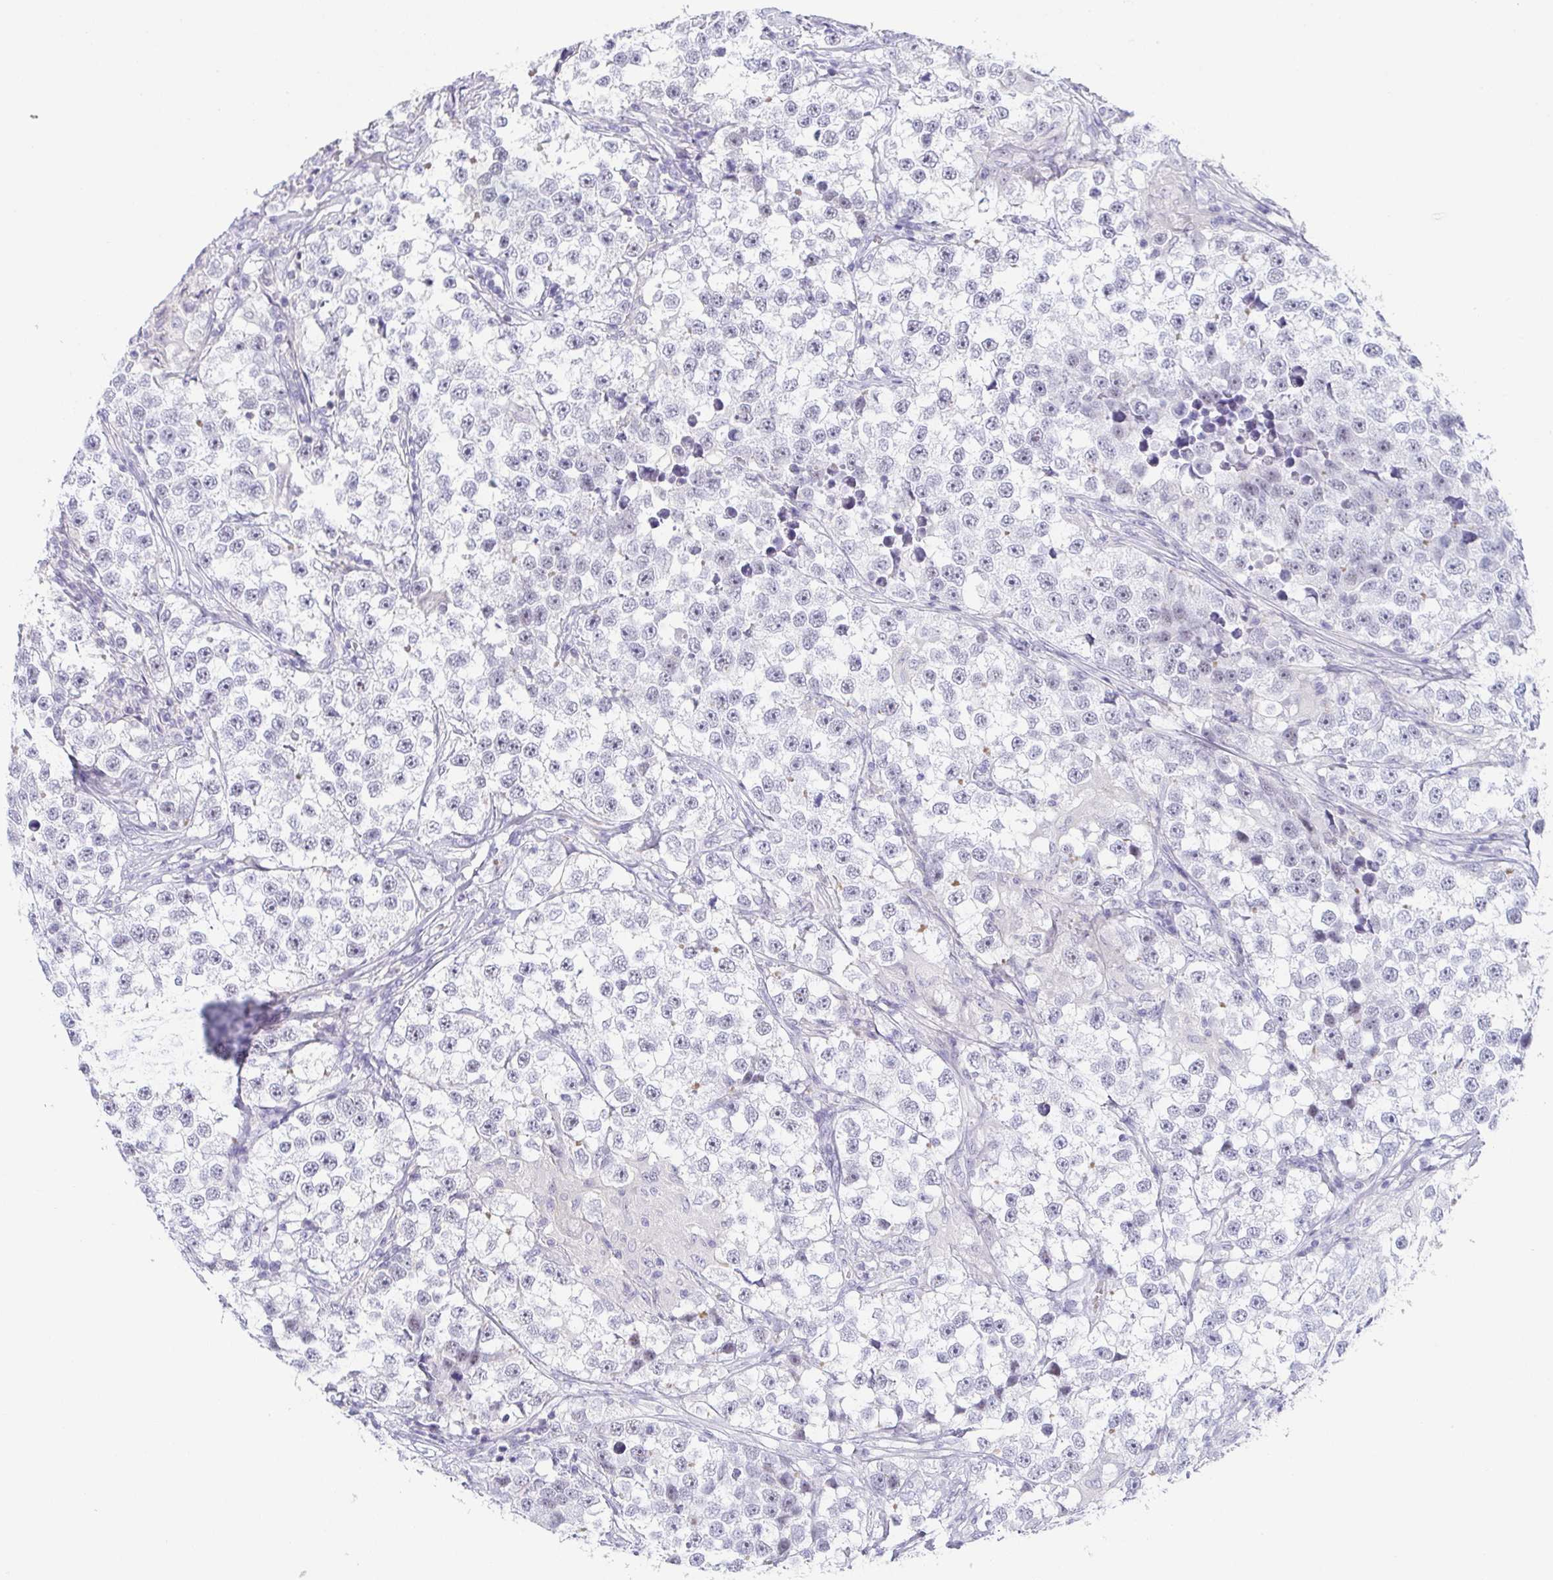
{"staining": {"intensity": "negative", "quantity": "none", "location": "none"}, "tissue": "testis cancer", "cell_type": "Tumor cells", "image_type": "cancer", "snomed": [{"axis": "morphology", "description": "Seminoma, NOS"}, {"axis": "topography", "description": "Testis"}], "caption": "Immunohistochemical staining of seminoma (testis) shows no significant staining in tumor cells.", "gene": "RHOV", "patient": {"sex": "male", "age": 46}}